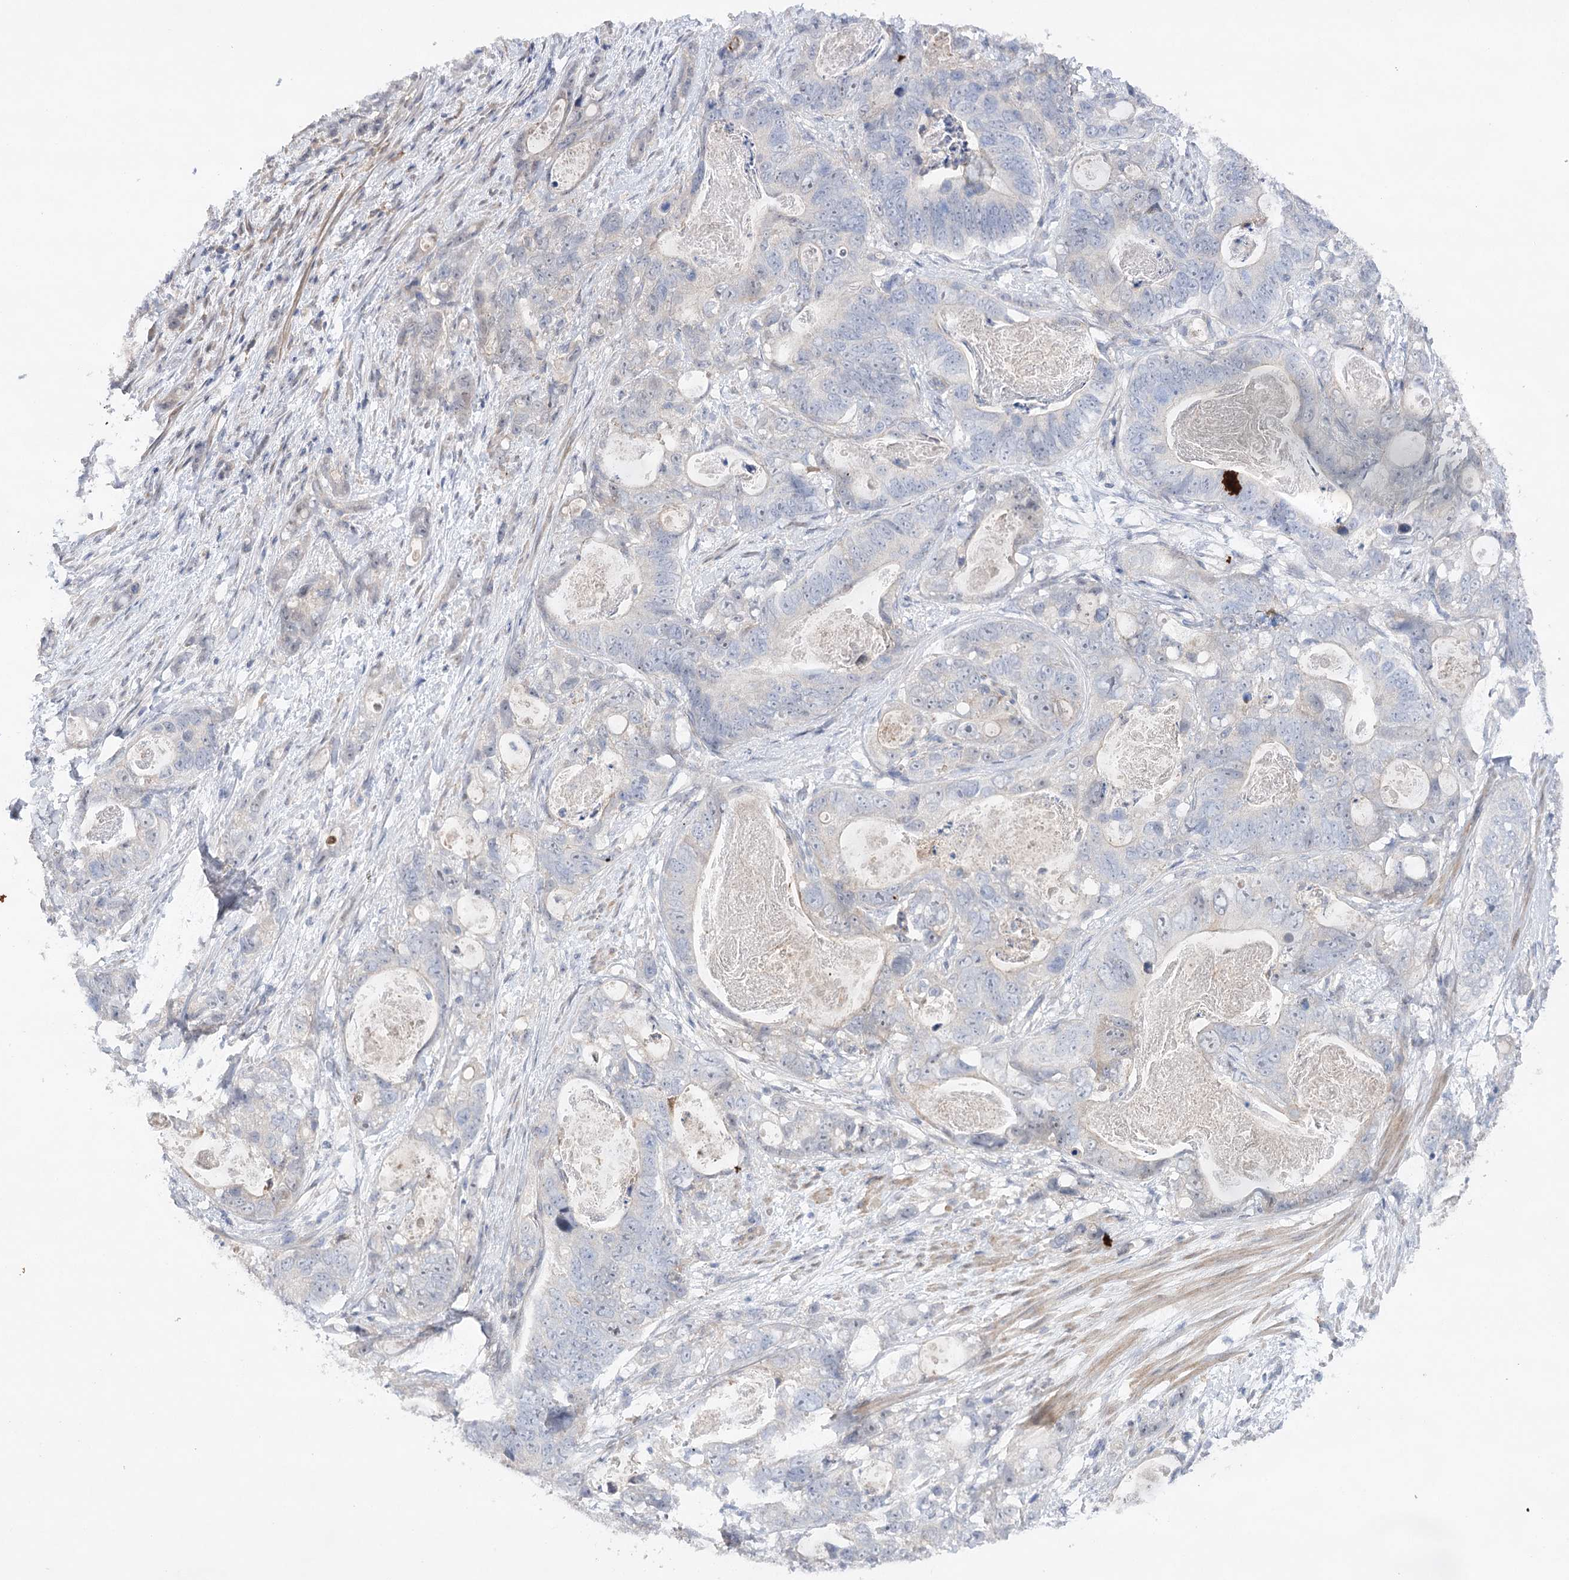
{"staining": {"intensity": "negative", "quantity": "none", "location": "none"}, "tissue": "stomach cancer", "cell_type": "Tumor cells", "image_type": "cancer", "snomed": [{"axis": "morphology", "description": "Normal tissue, NOS"}, {"axis": "morphology", "description": "Adenocarcinoma, NOS"}, {"axis": "topography", "description": "Stomach"}], "caption": "A histopathology image of adenocarcinoma (stomach) stained for a protein demonstrates no brown staining in tumor cells.", "gene": "OBSL1", "patient": {"sex": "female", "age": 89}}